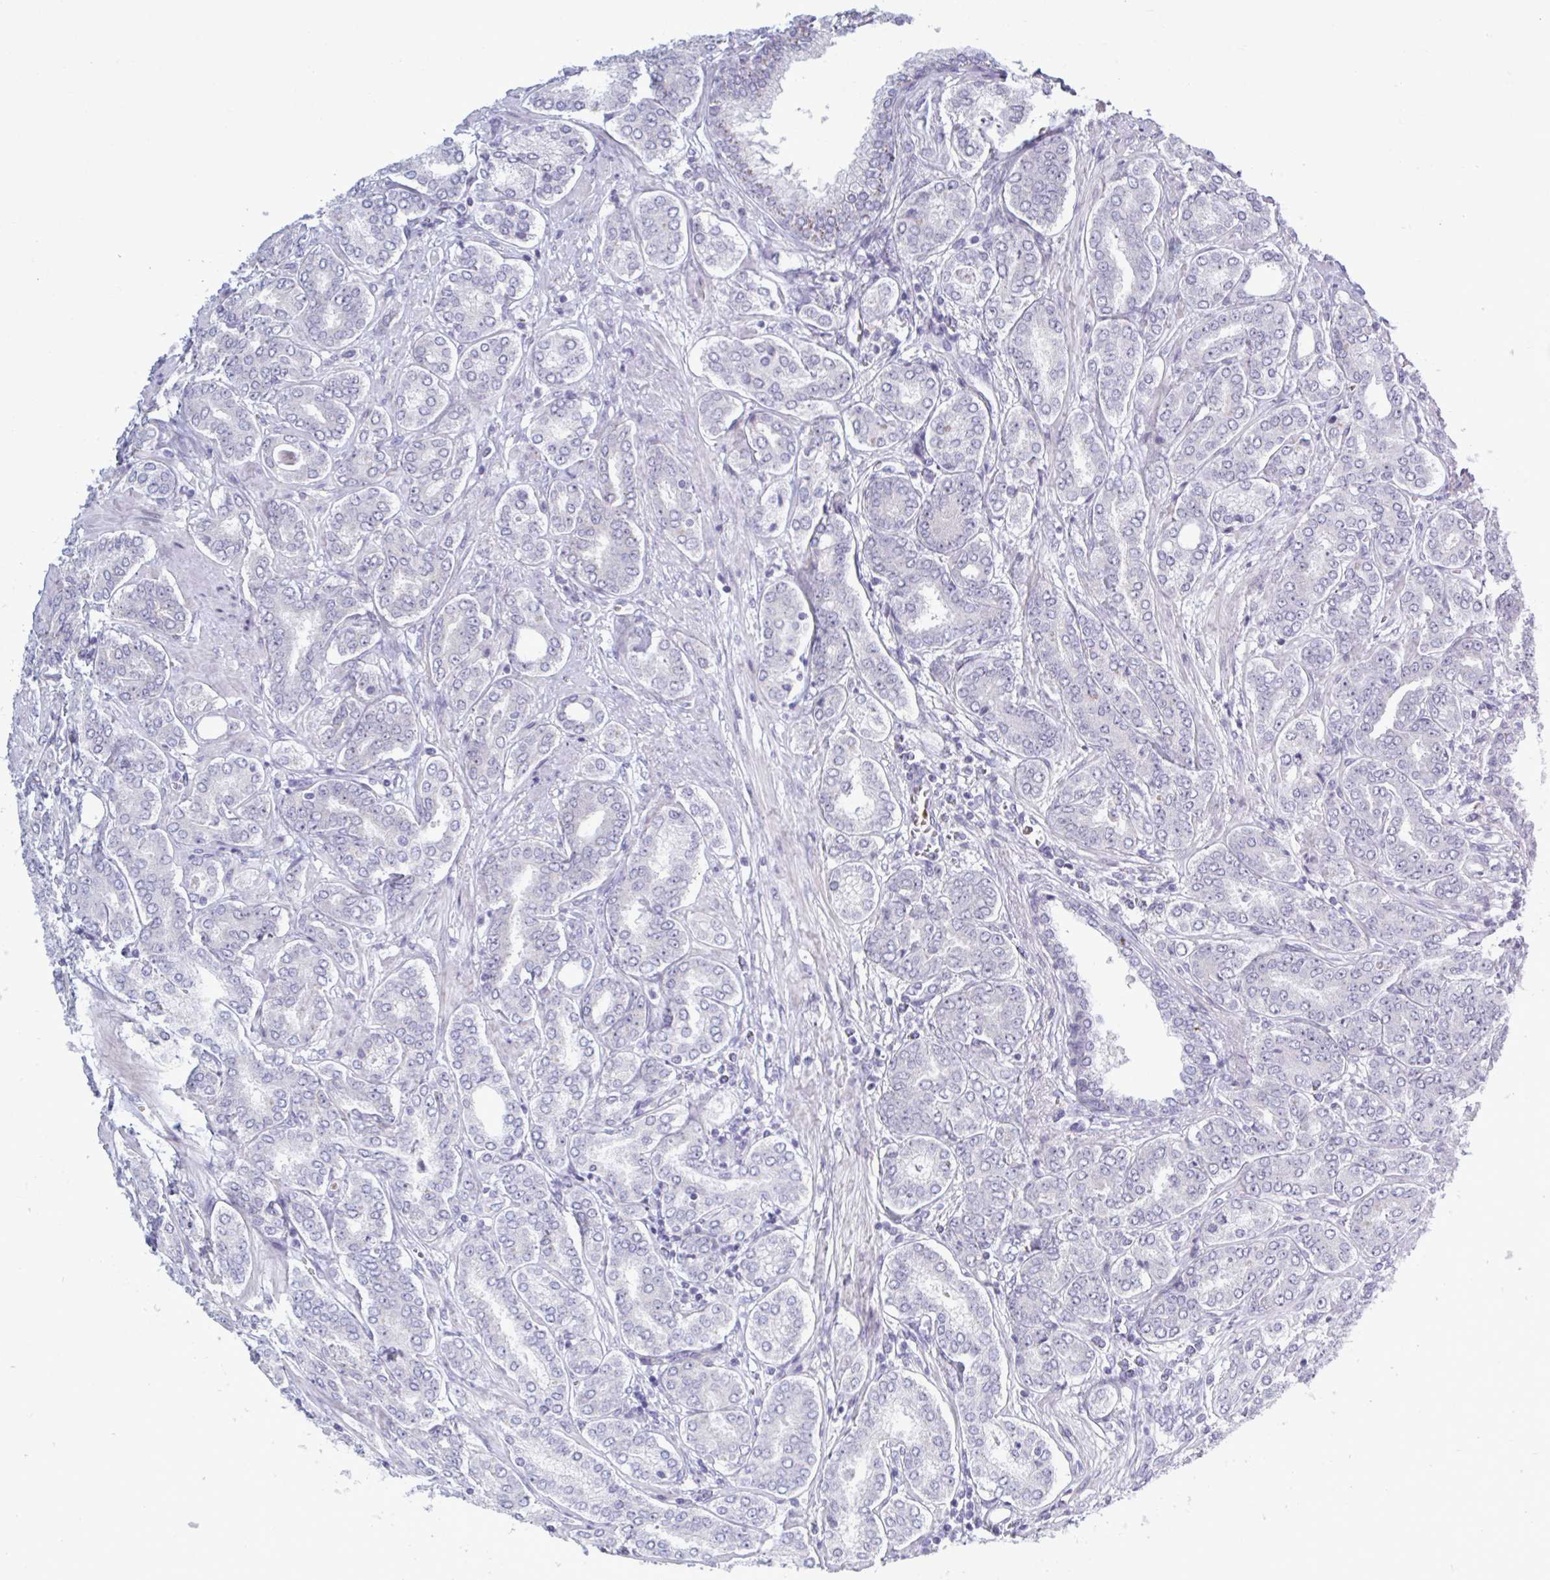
{"staining": {"intensity": "negative", "quantity": "none", "location": "none"}, "tissue": "prostate cancer", "cell_type": "Tumor cells", "image_type": "cancer", "snomed": [{"axis": "morphology", "description": "Adenocarcinoma, High grade"}, {"axis": "topography", "description": "Prostate"}], "caption": "Tumor cells are negative for brown protein staining in prostate cancer.", "gene": "HSD11B2", "patient": {"sex": "male", "age": 72}}